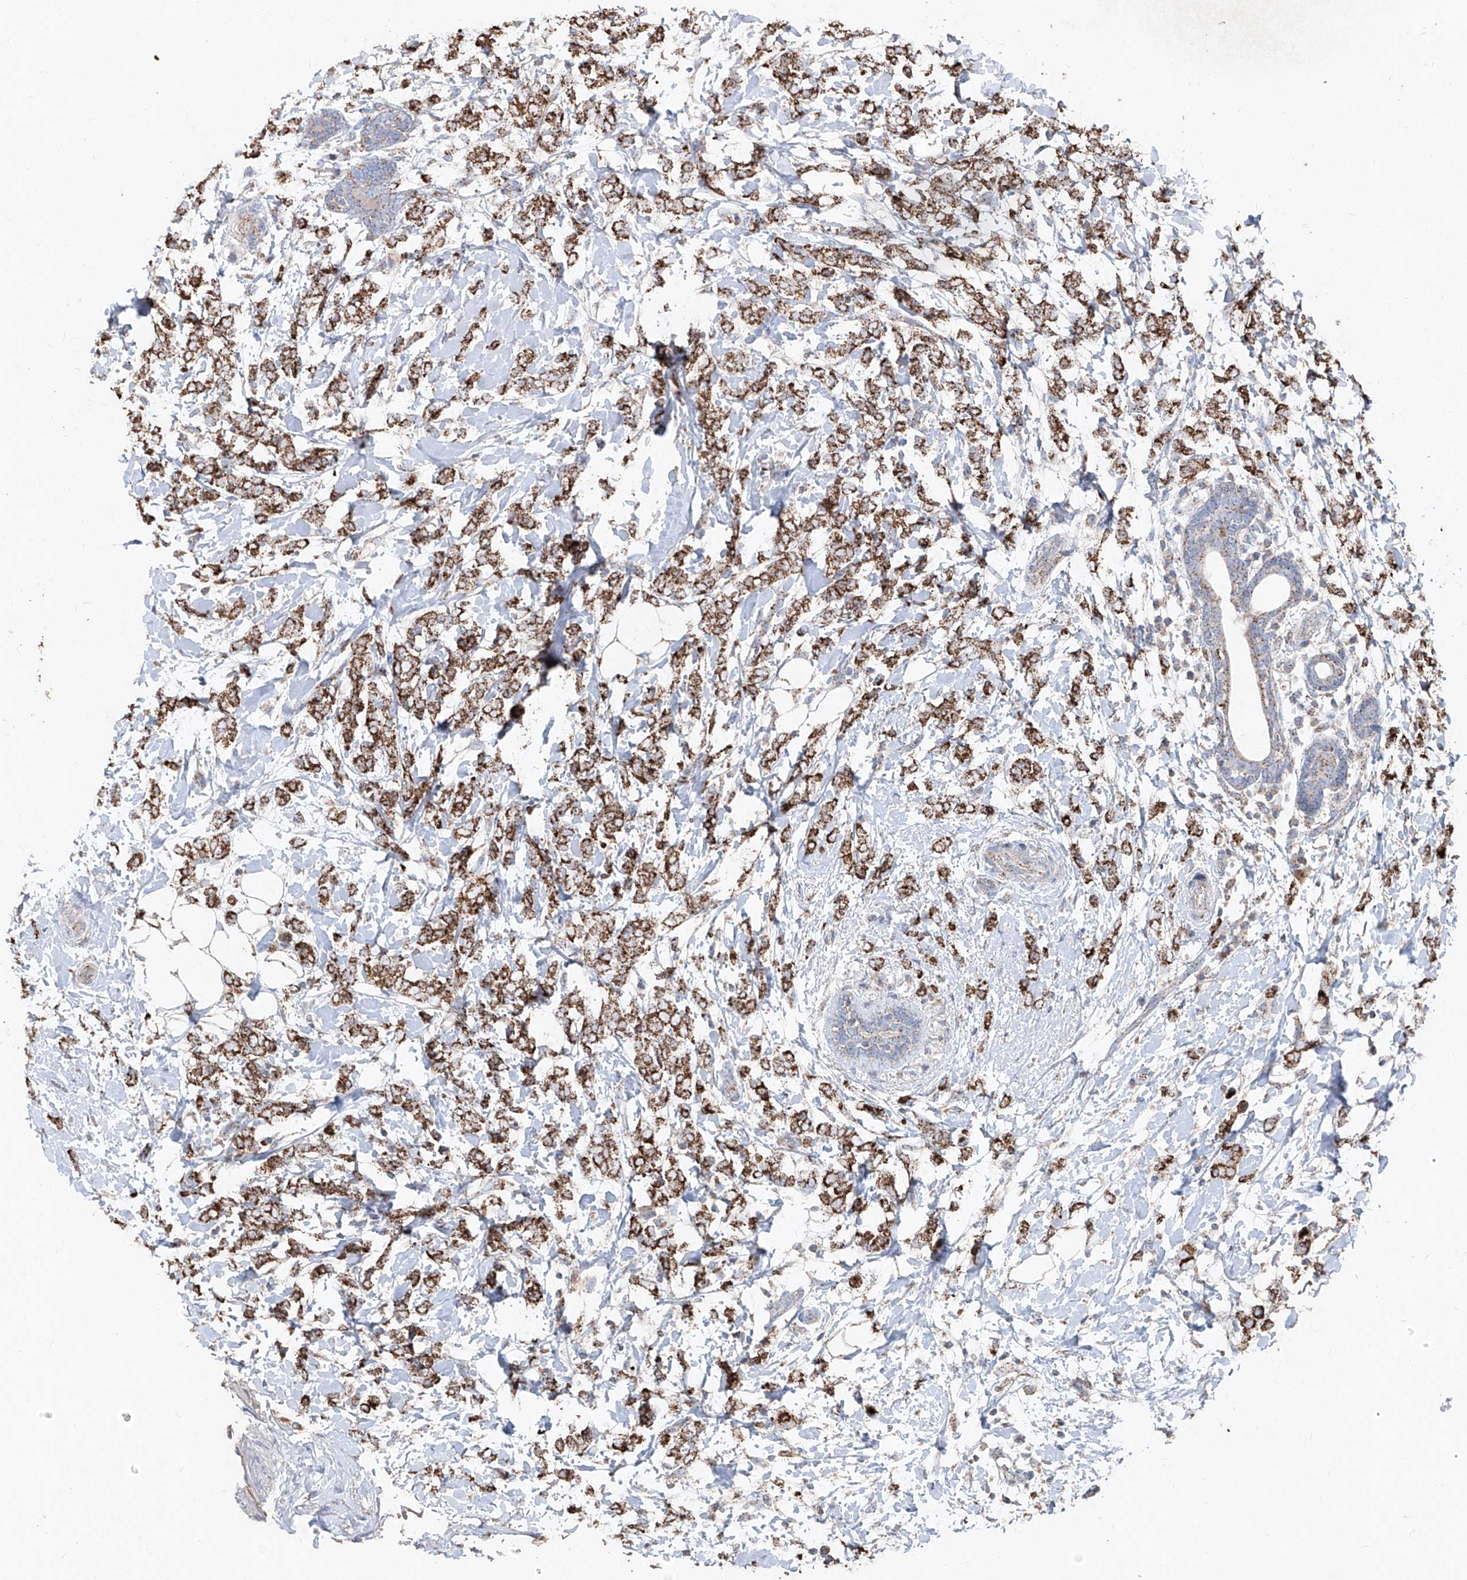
{"staining": {"intensity": "strong", "quantity": ">75%", "location": "cytoplasmic/membranous"}, "tissue": "breast cancer", "cell_type": "Tumor cells", "image_type": "cancer", "snomed": [{"axis": "morphology", "description": "Normal tissue, NOS"}, {"axis": "morphology", "description": "Lobular carcinoma"}, {"axis": "topography", "description": "Breast"}], "caption": "Protein analysis of breast cancer tissue reveals strong cytoplasmic/membranous expression in approximately >75% of tumor cells. The protein of interest is shown in brown color, while the nuclei are stained blue.", "gene": "ABCD3", "patient": {"sex": "female", "age": 47}}